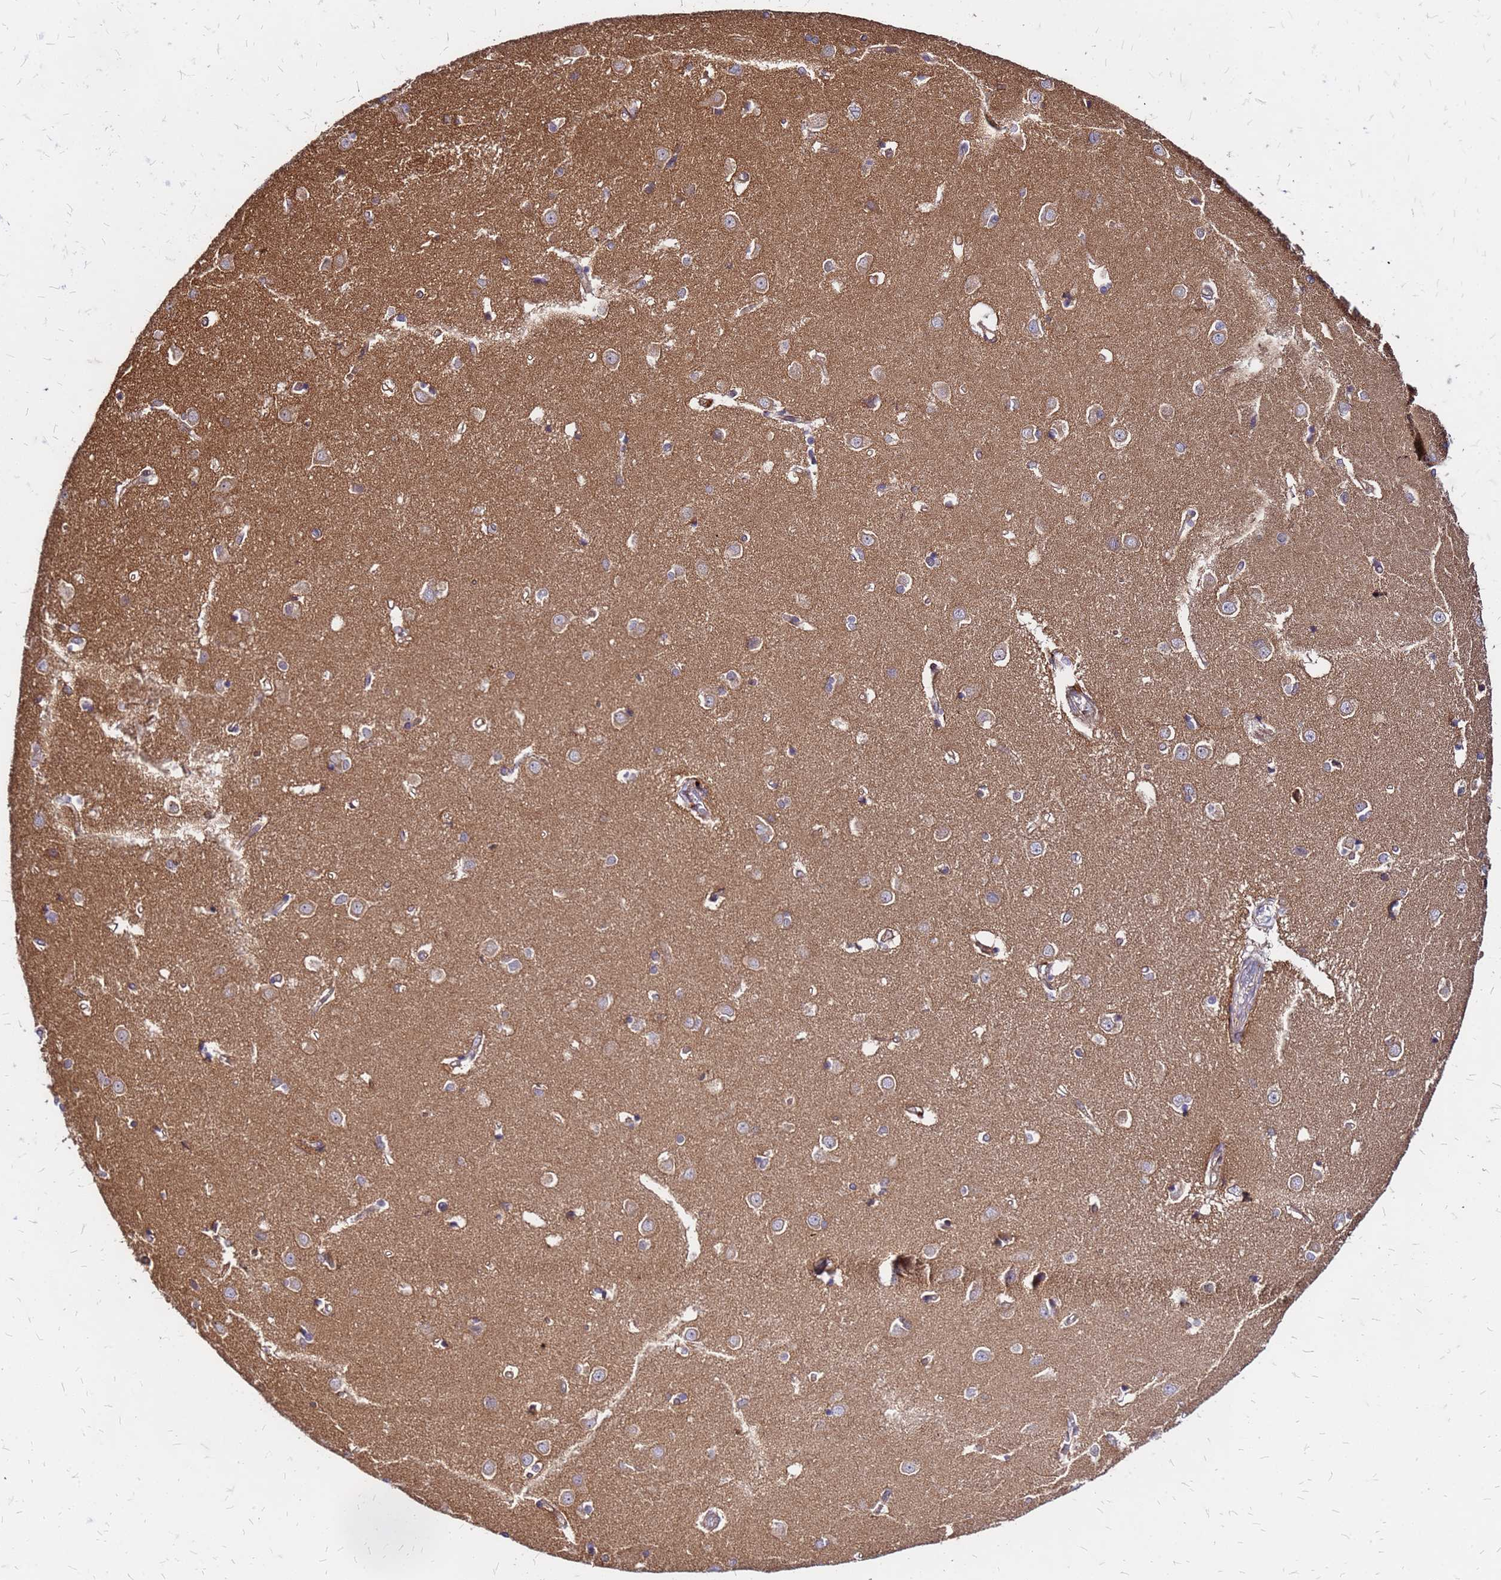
{"staining": {"intensity": "weak", "quantity": "<25%", "location": "cytoplasmic/membranous"}, "tissue": "caudate", "cell_type": "Glial cells", "image_type": "normal", "snomed": [{"axis": "morphology", "description": "Normal tissue, NOS"}, {"axis": "topography", "description": "Lateral ventricle wall"}], "caption": "This histopathology image is of benign caudate stained with immunohistochemistry (IHC) to label a protein in brown with the nuclei are counter-stained blue. There is no expression in glial cells.", "gene": "CYBC1", "patient": {"sex": "male", "age": 37}}